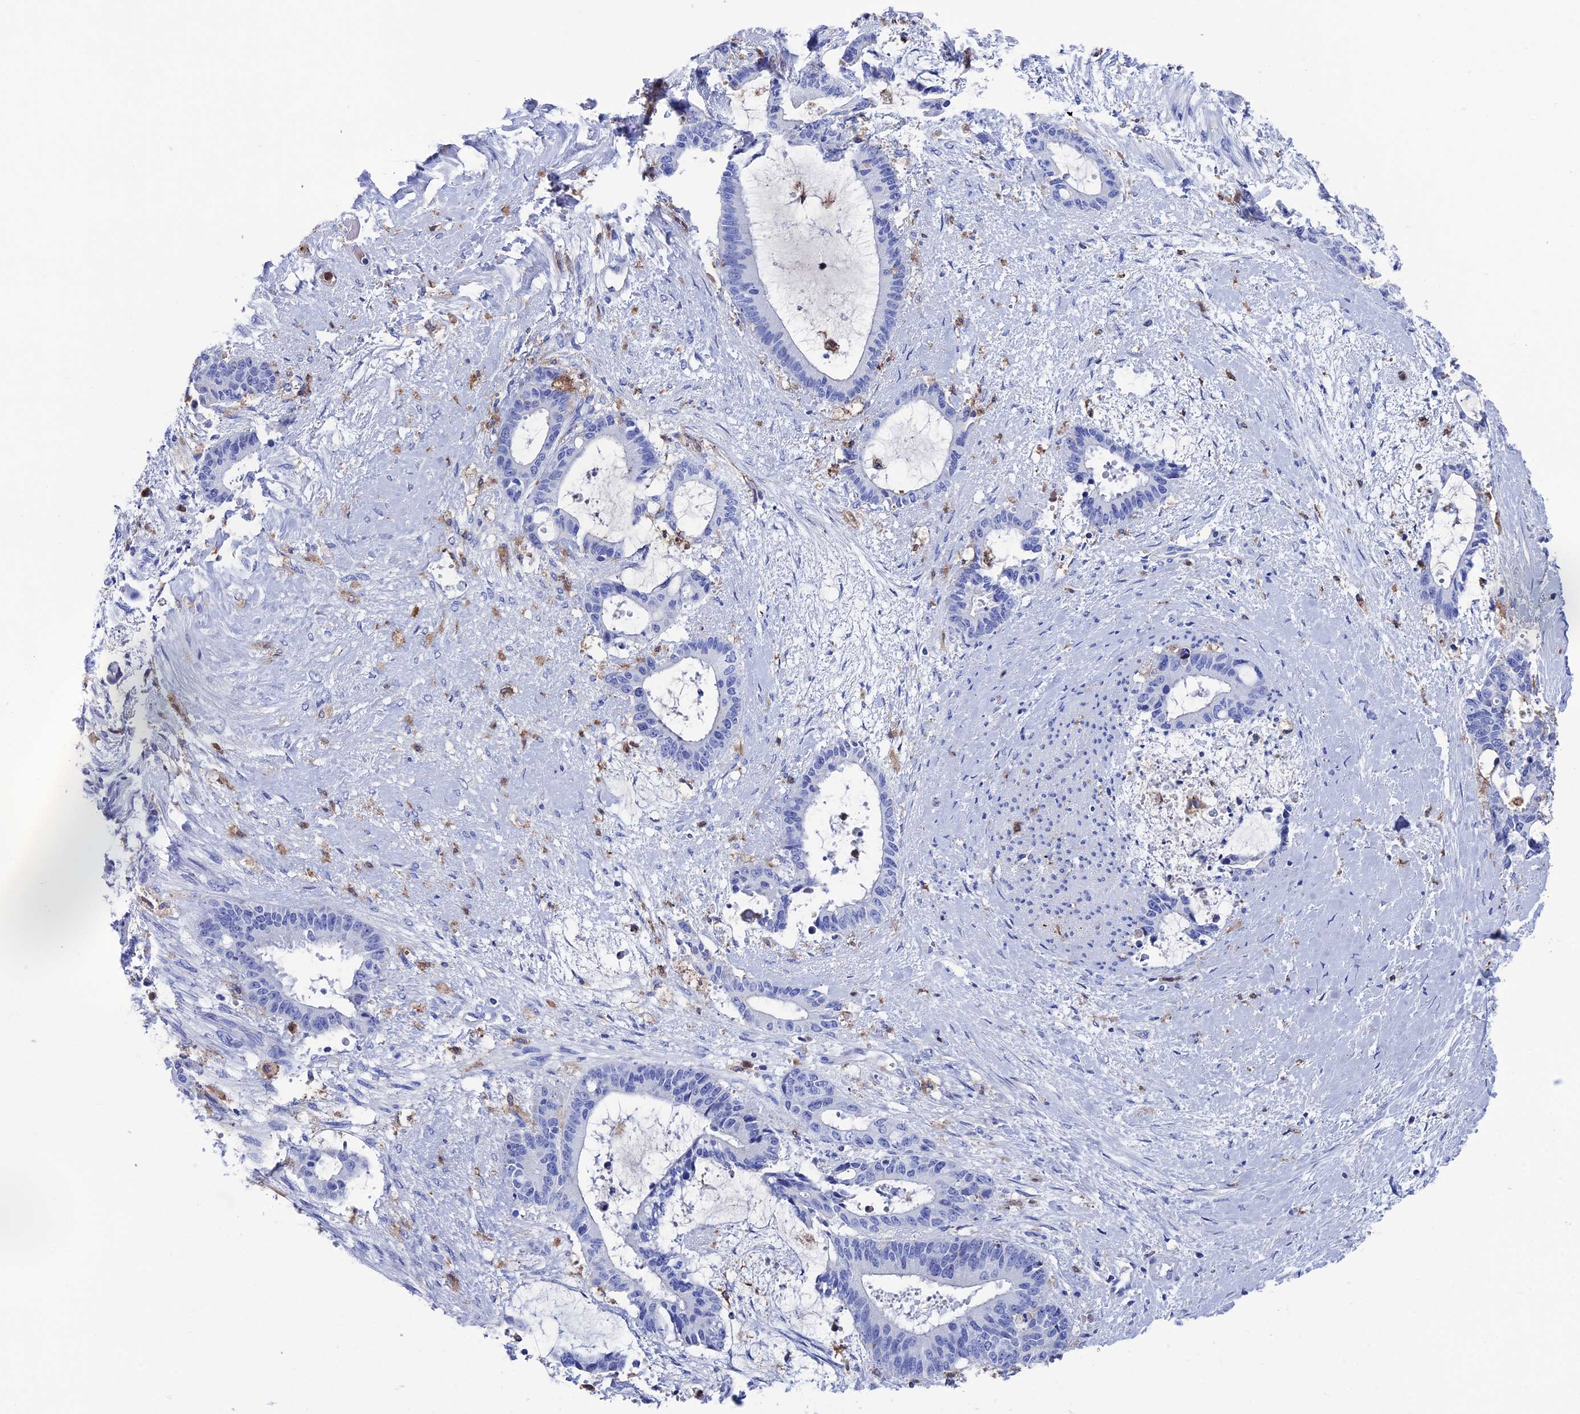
{"staining": {"intensity": "negative", "quantity": "none", "location": "none"}, "tissue": "liver cancer", "cell_type": "Tumor cells", "image_type": "cancer", "snomed": [{"axis": "morphology", "description": "Normal tissue, NOS"}, {"axis": "morphology", "description": "Cholangiocarcinoma"}, {"axis": "topography", "description": "Liver"}, {"axis": "topography", "description": "Peripheral nerve tissue"}], "caption": "A photomicrograph of liver cancer (cholangiocarcinoma) stained for a protein demonstrates no brown staining in tumor cells.", "gene": "TYROBP", "patient": {"sex": "female", "age": 73}}